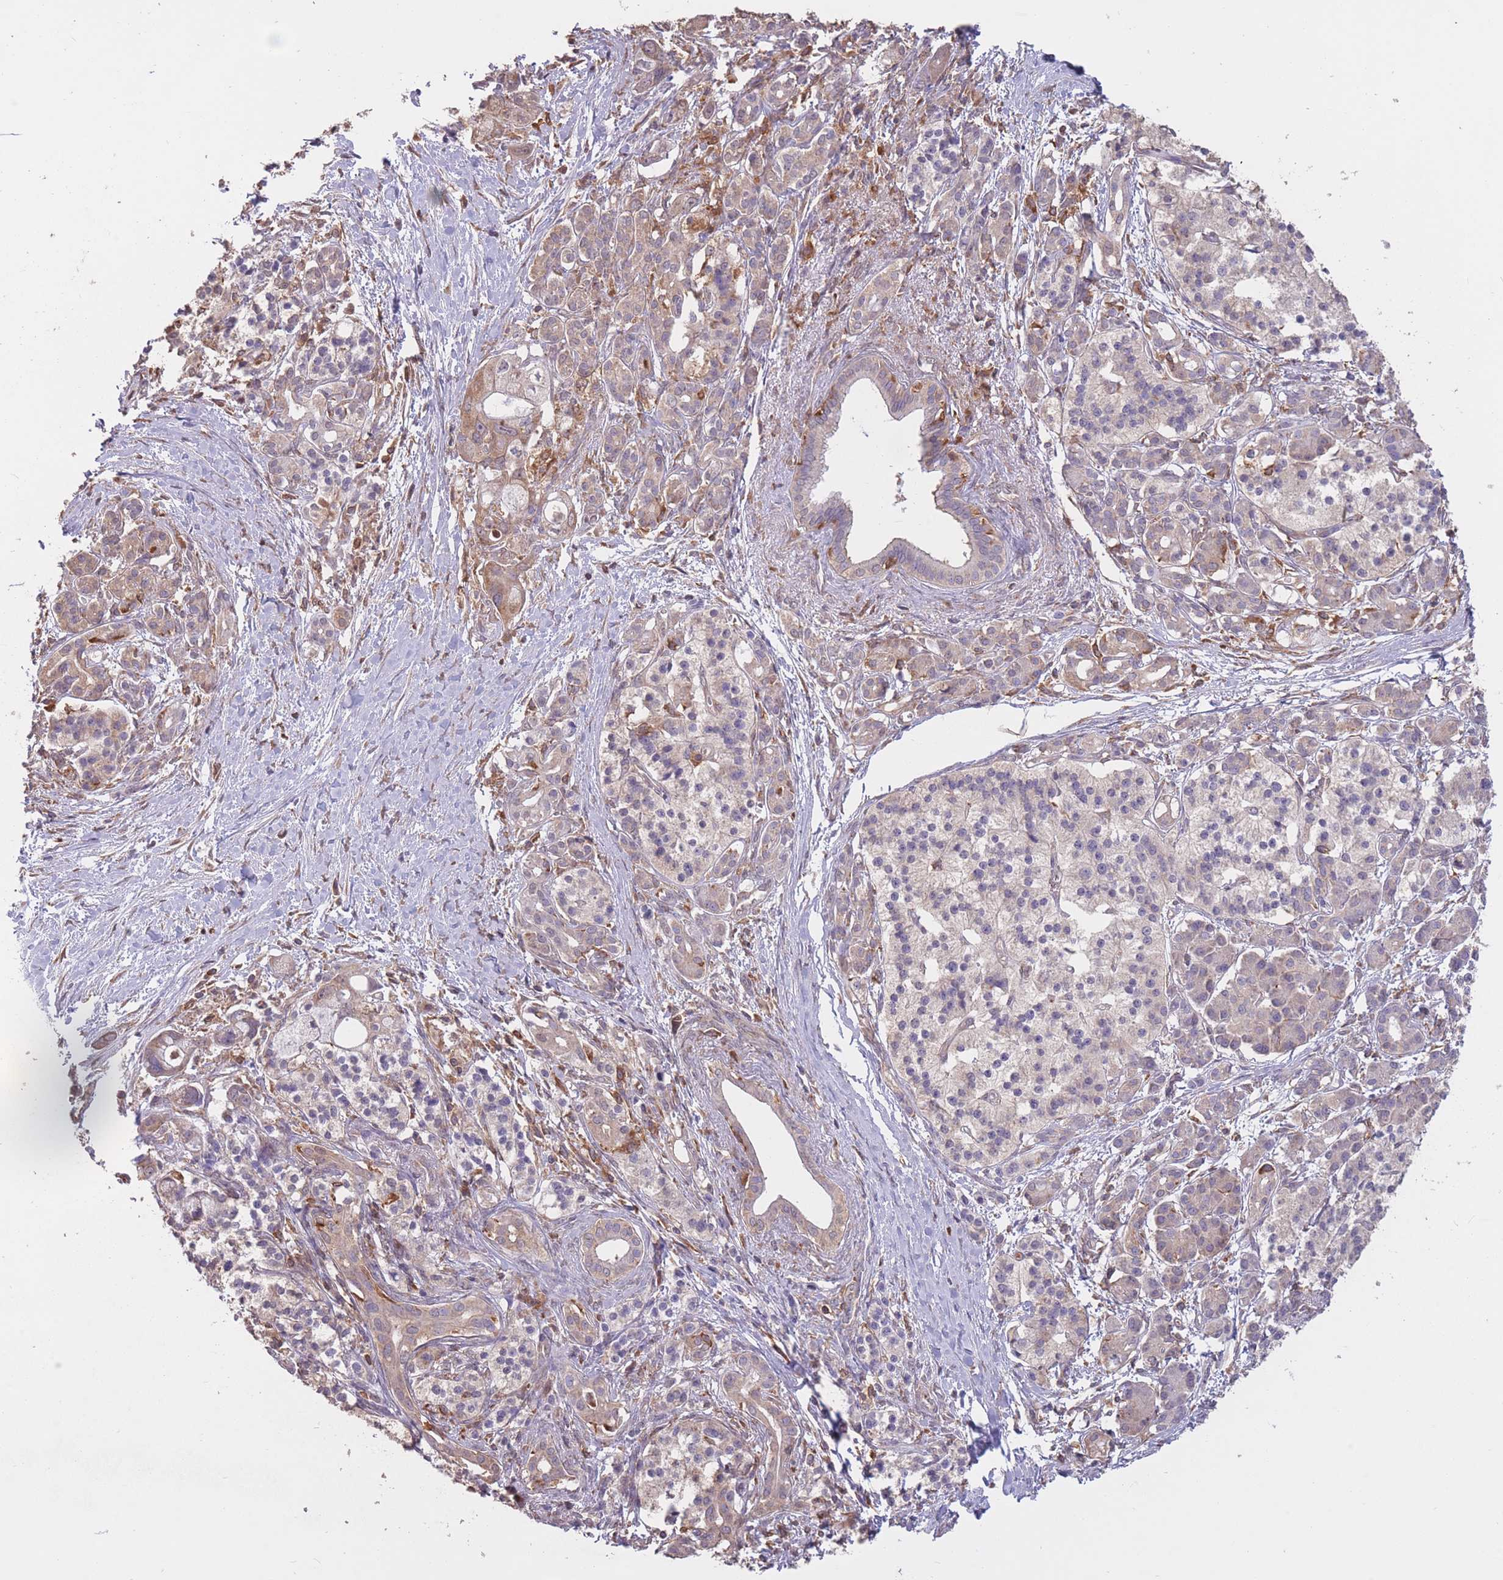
{"staining": {"intensity": "weak", "quantity": "<25%", "location": "cytoplasmic/membranous"}, "tissue": "pancreatic cancer", "cell_type": "Tumor cells", "image_type": "cancer", "snomed": [{"axis": "morphology", "description": "Adenocarcinoma, NOS"}, {"axis": "topography", "description": "Pancreas"}], "caption": "Pancreatic cancer was stained to show a protein in brown. There is no significant staining in tumor cells. (IHC, brightfield microscopy, high magnification).", "gene": "GMIP", "patient": {"sex": "male", "age": 68}}